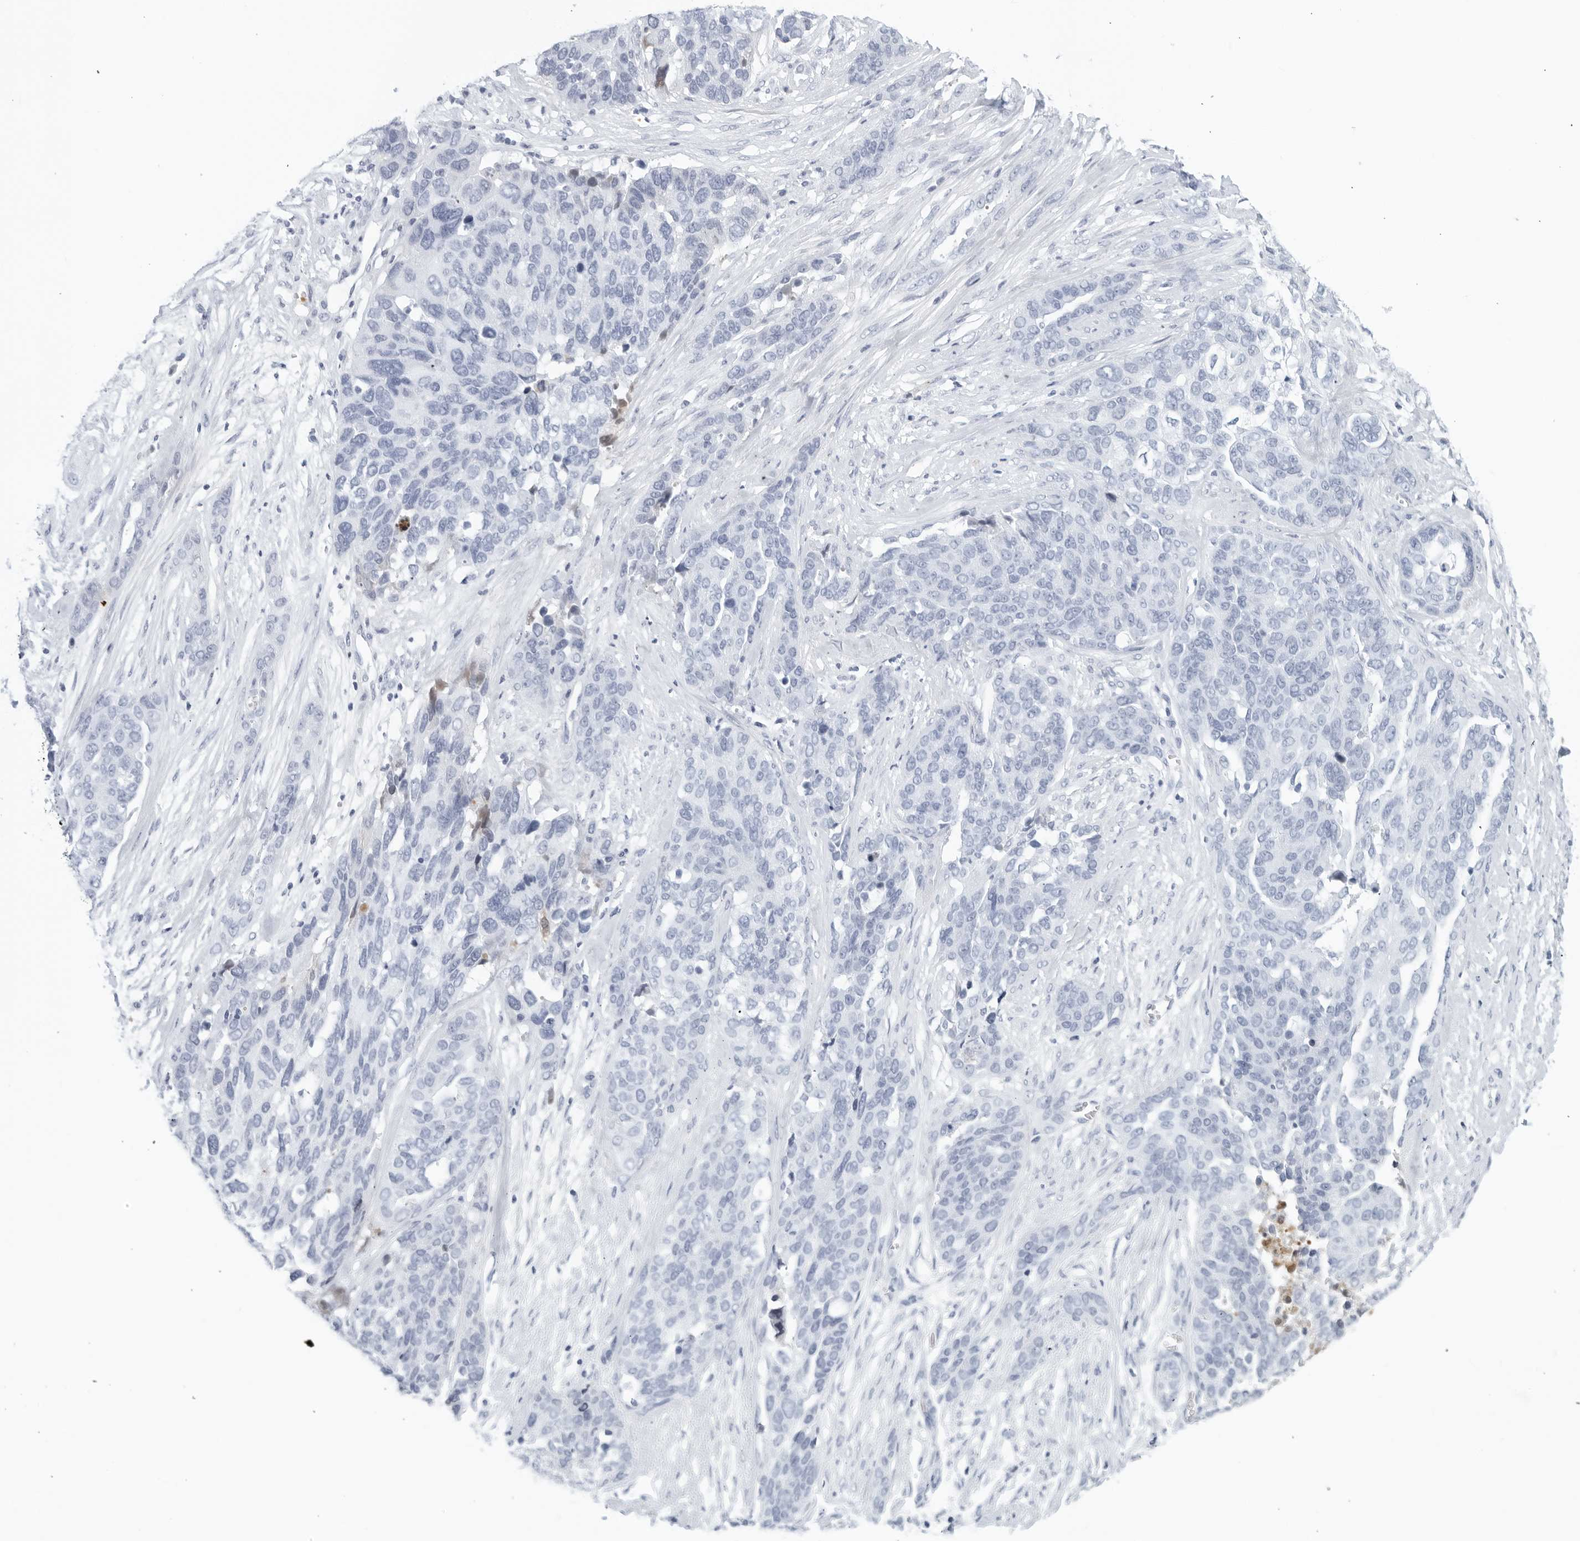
{"staining": {"intensity": "negative", "quantity": "none", "location": "none"}, "tissue": "ovarian cancer", "cell_type": "Tumor cells", "image_type": "cancer", "snomed": [{"axis": "morphology", "description": "Cystadenocarcinoma, serous, NOS"}, {"axis": "topography", "description": "Ovary"}], "caption": "A photomicrograph of ovarian cancer (serous cystadenocarcinoma) stained for a protein reveals no brown staining in tumor cells.", "gene": "FGG", "patient": {"sex": "female", "age": 44}}